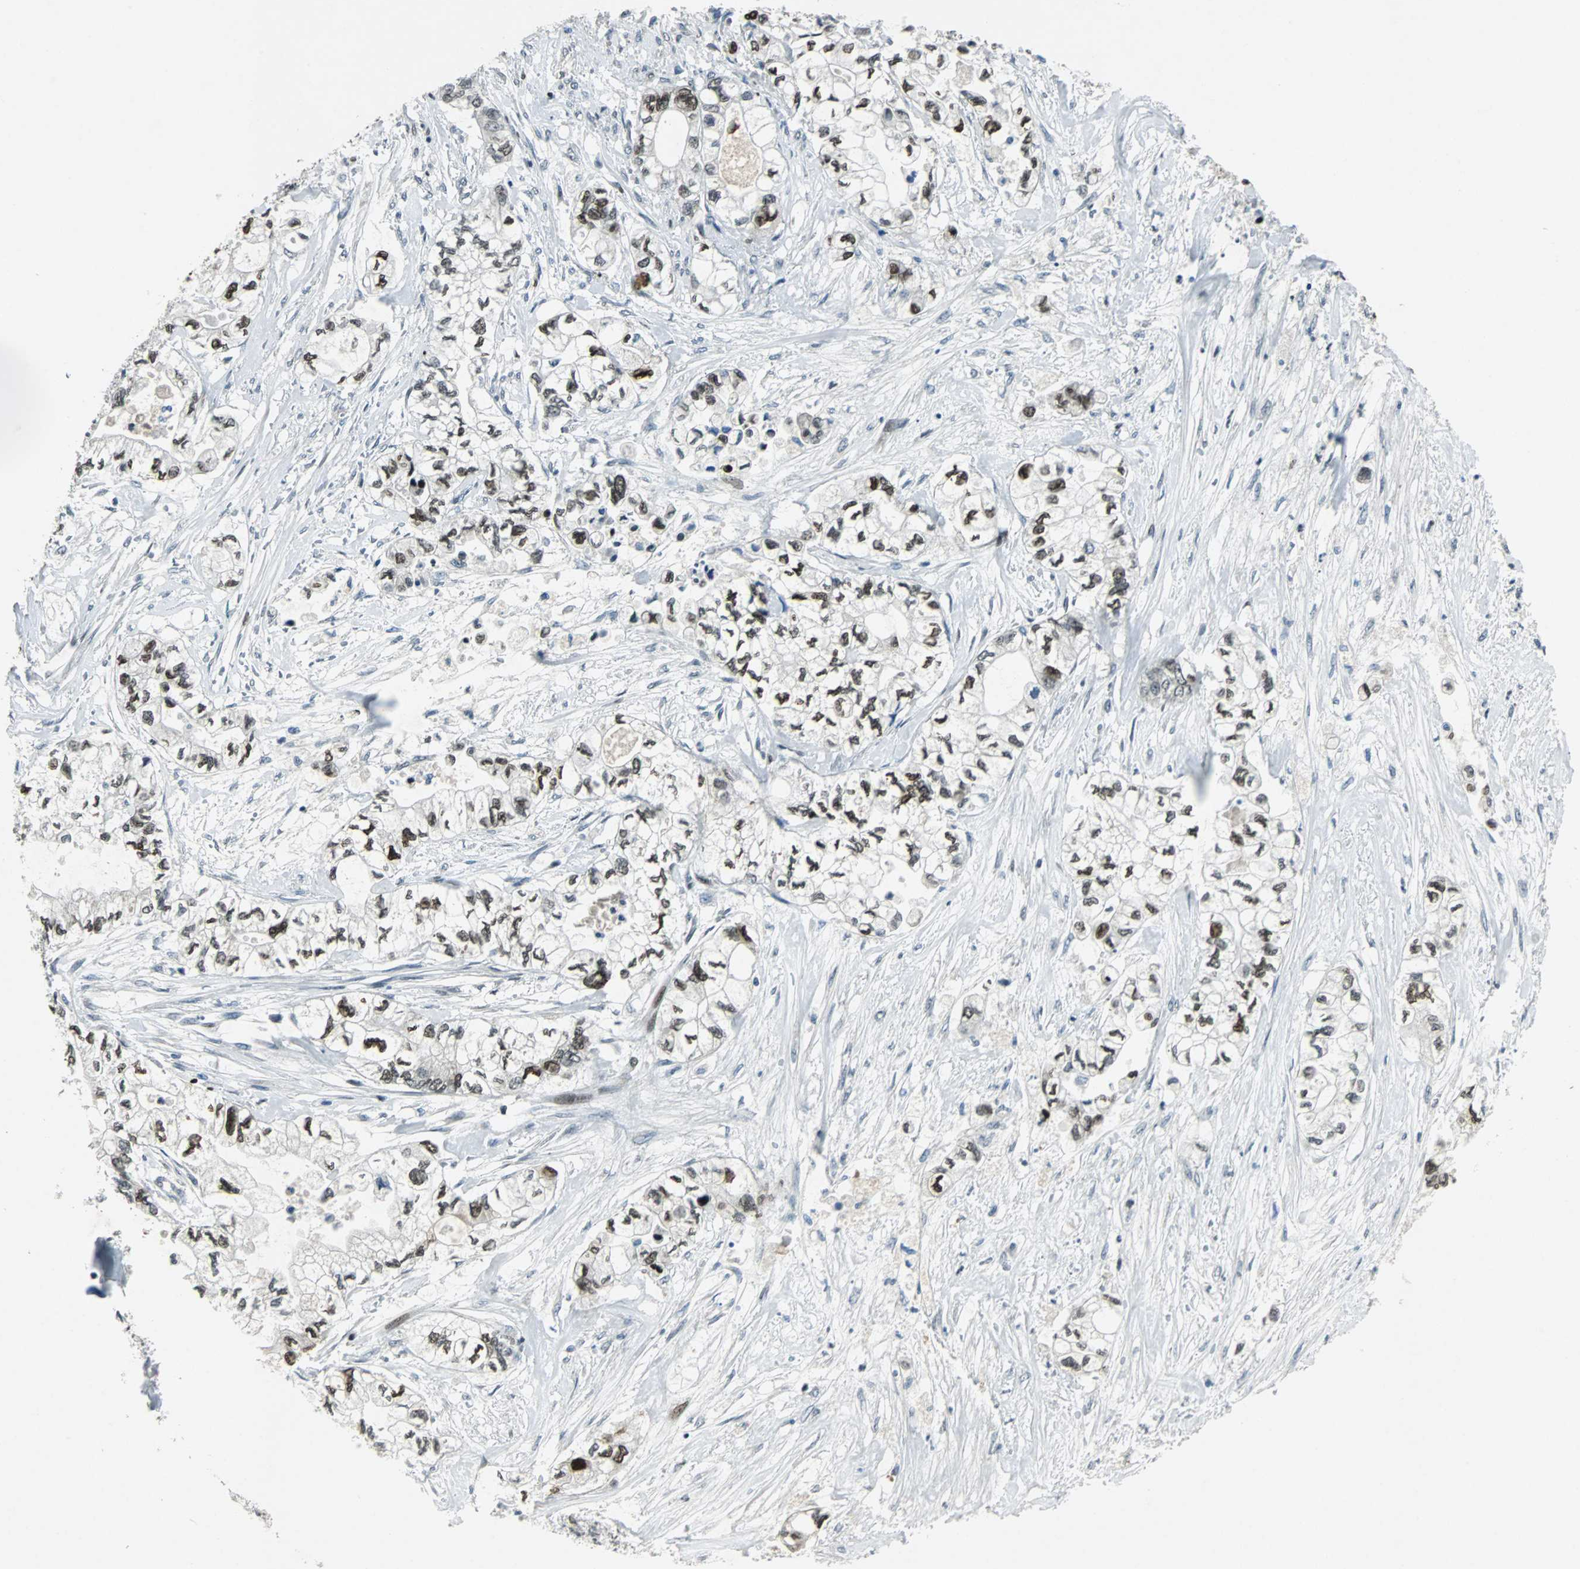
{"staining": {"intensity": "strong", "quantity": ">75%", "location": "nuclear"}, "tissue": "pancreatic cancer", "cell_type": "Tumor cells", "image_type": "cancer", "snomed": [{"axis": "morphology", "description": "Adenocarcinoma, NOS"}, {"axis": "topography", "description": "Pancreas"}], "caption": "Human pancreatic cancer stained with a brown dye exhibits strong nuclear positive staining in about >75% of tumor cells.", "gene": "AJUBA", "patient": {"sex": "male", "age": 79}}